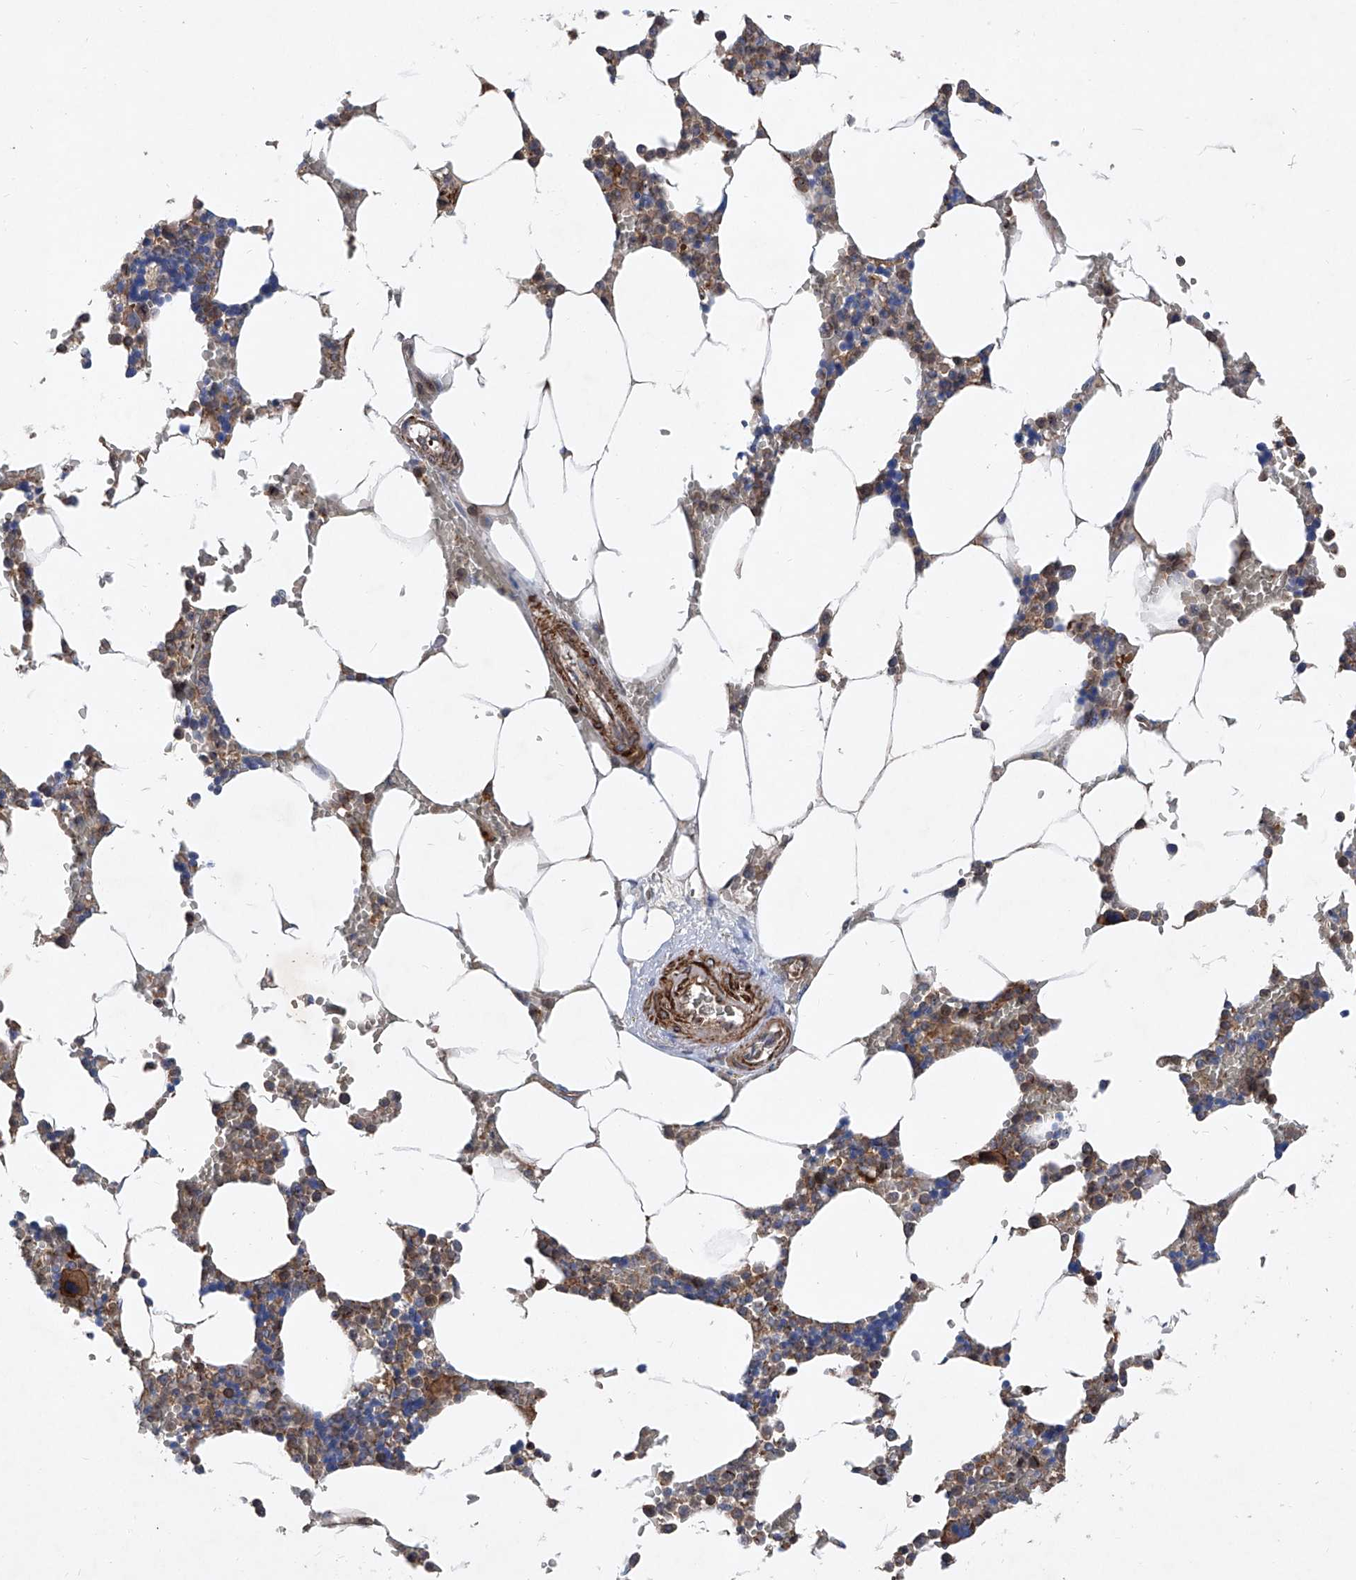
{"staining": {"intensity": "moderate", "quantity": "<25%", "location": "cytoplasmic/membranous"}, "tissue": "bone marrow", "cell_type": "Hematopoietic cells", "image_type": "normal", "snomed": [{"axis": "morphology", "description": "Normal tissue, NOS"}, {"axis": "topography", "description": "Bone marrow"}], "caption": "A histopathology image showing moderate cytoplasmic/membranous positivity in about <25% of hematopoietic cells in unremarkable bone marrow, as visualized by brown immunohistochemical staining.", "gene": "NT5C3A", "patient": {"sex": "male", "age": 70}}